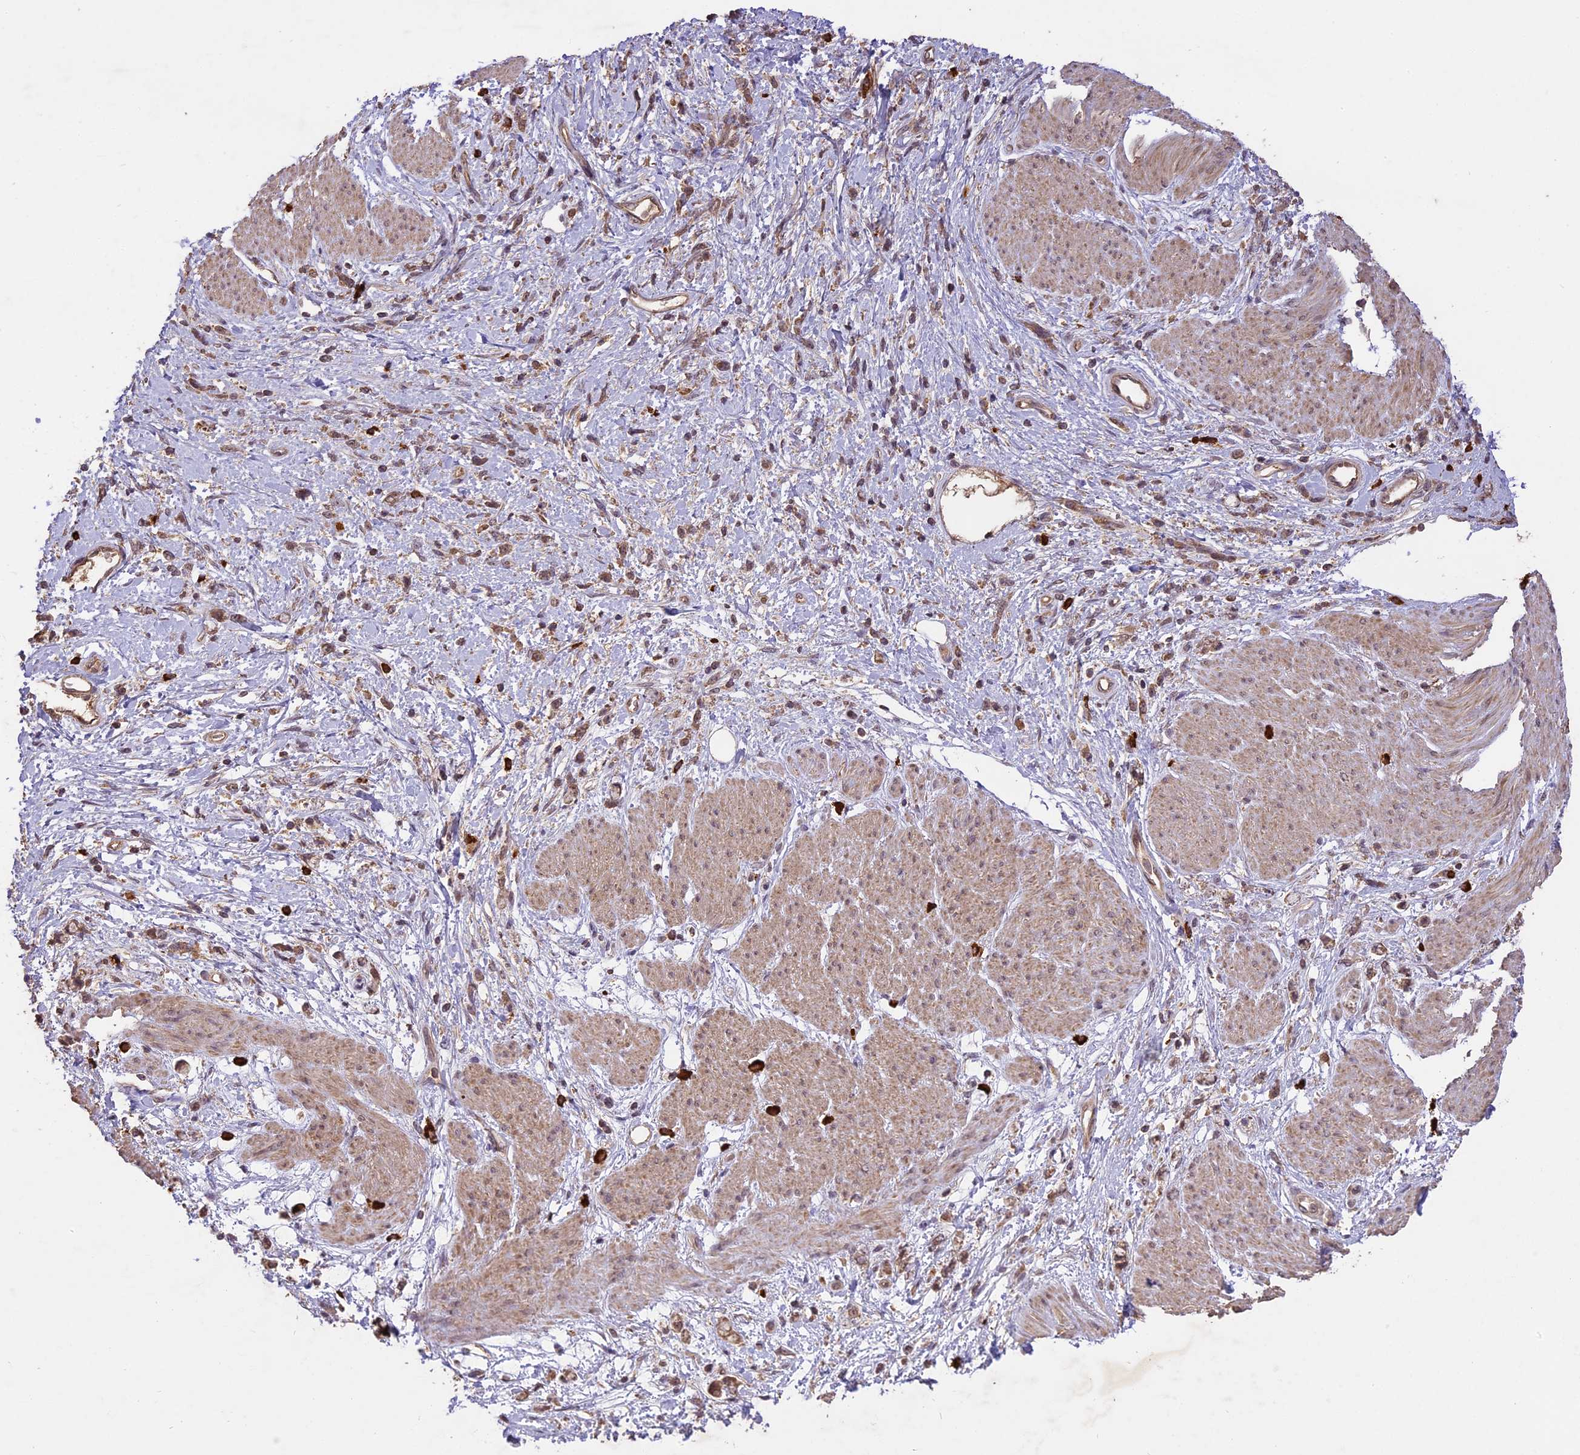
{"staining": {"intensity": "moderate", "quantity": ">75%", "location": "cytoplasmic/membranous,nuclear"}, "tissue": "stomach cancer", "cell_type": "Tumor cells", "image_type": "cancer", "snomed": [{"axis": "morphology", "description": "Adenocarcinoma, NOS"}, {"axis": "topography", "description": "Stomach"}], "caption": "Protein positivity by immunohistochemistry exhibits moderate cytoplasmic/membranous and nuclear positivity in about >75% of tumor cells in adenocarcinoma (stomach).", "gene": "TIGD7", "patient": {"sex": "female", "age": 60}}